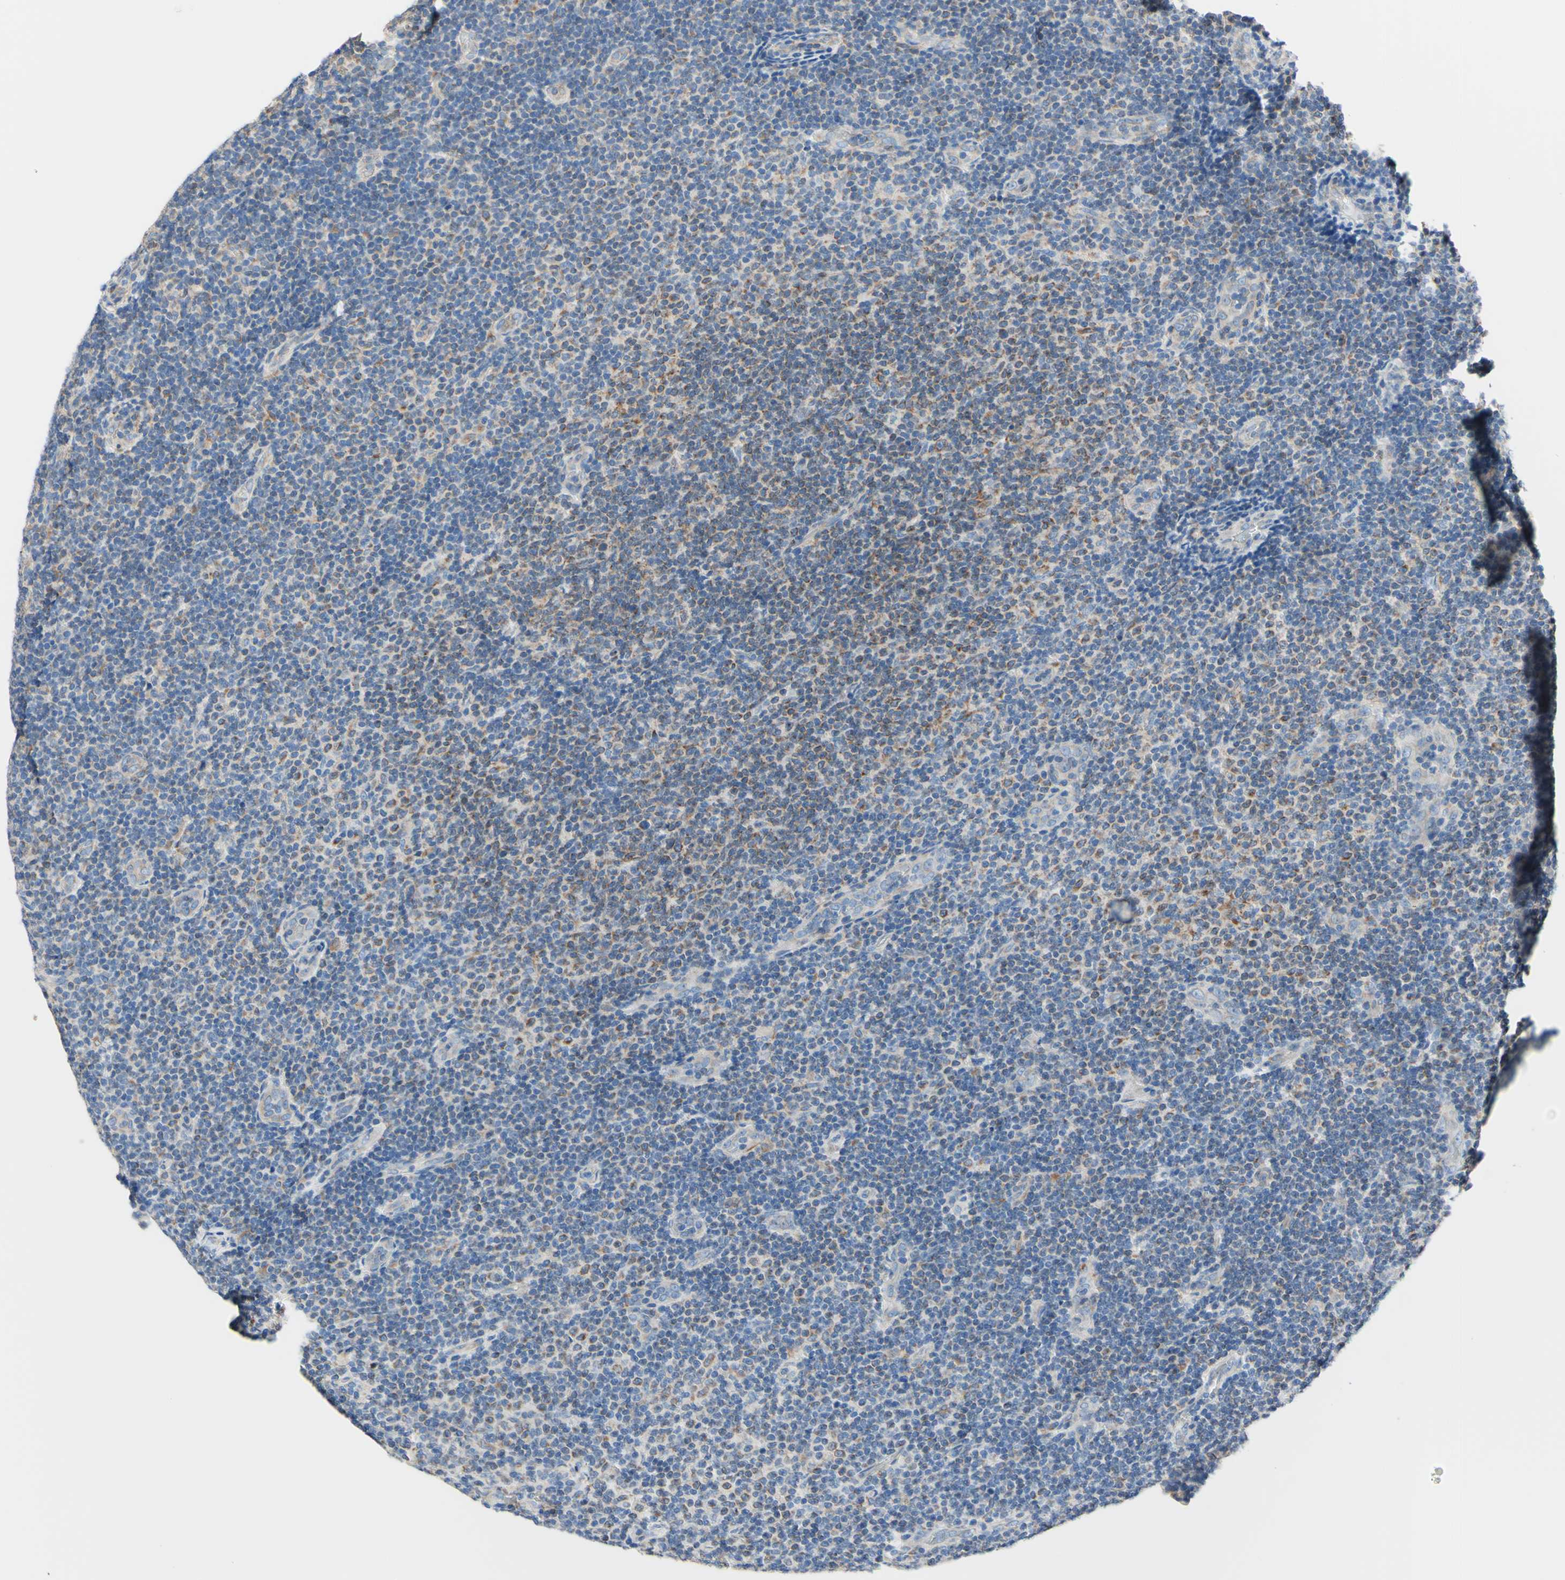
{"staining": {"intensity": "moderate", "quantity": "<25%", "location": "cytoplasmic/membranous"}, "tissue": "lymphoma", "cell_type": "Tumor cells", "image_type": "cancer", "snomed": [{"axis": "morphology", "description": "Malignant lymphoma, non-Hodgkin's type, Low grade"}, {"axis": "topography", "description": "Lymph node"}], "caption": "High-magnification brightfield microscopy of lymphoma stained with DAB (3,3'-diaminobenzidine) (brown) and counterstained with hematoxylin (blue). tumor cells exhibit moderate cytoplasmic/membranous positivity is seen in about<25% of cells.", "gene": "RETREG2", "patient": {"sex": "male", "age": 83}}